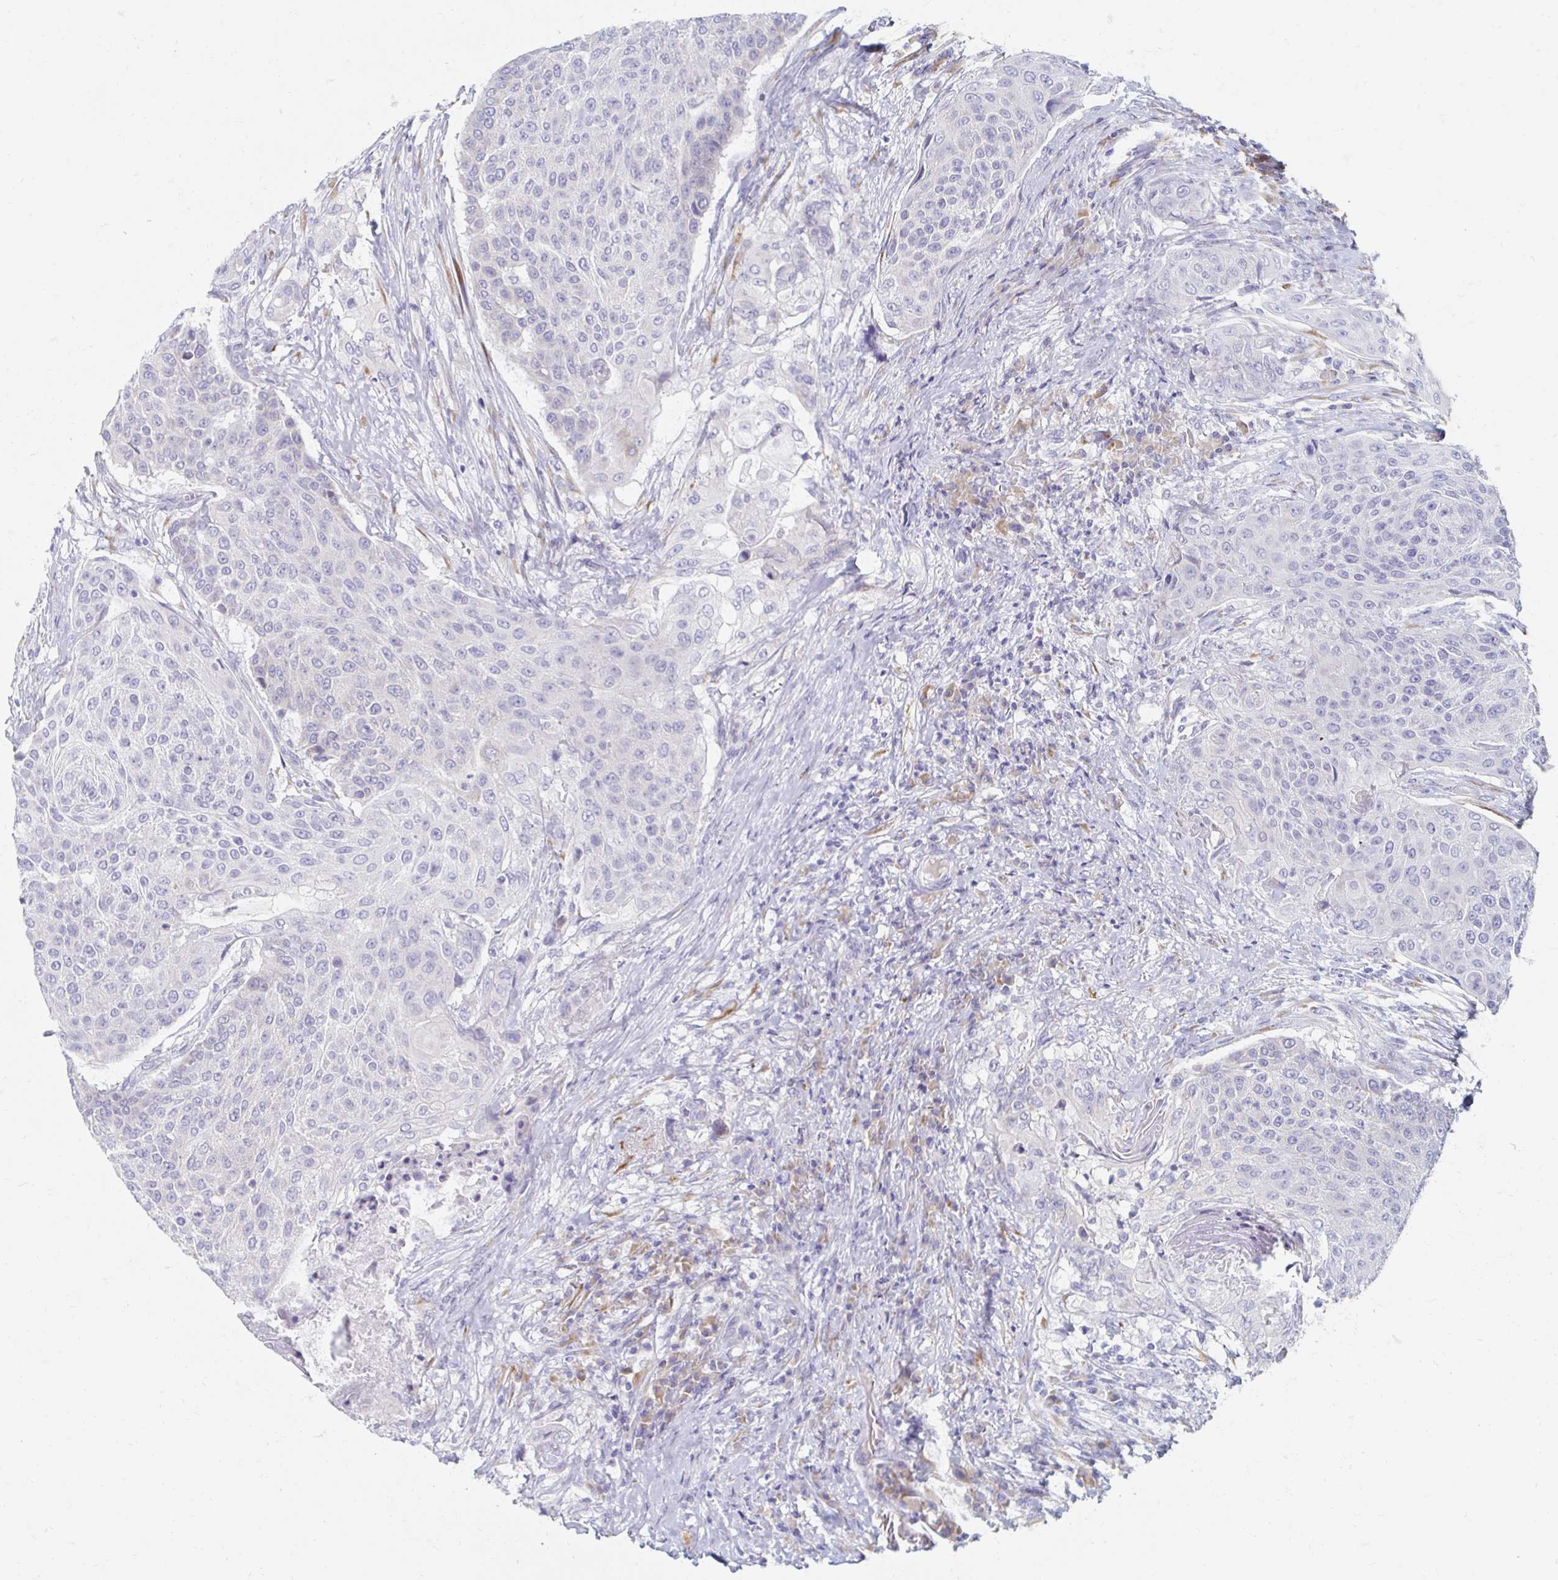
{"staining": {"intensity": "negative", "quantity": "none", "location": "none"}, "tissue": "urothelial cancer", "cell_type": "Tumor cells", "image_type": "cancer", "snomed": [{"axis": "morphology", "description": "Urothelial carcinoma, High grade"}, {"axis": "topography", "description": "Urinary bladder"}], "caption": "Immunohistochemical staining of human high-grade urothelial carcinoma demonstrates no significant positivity in tumor cells.", "gene": "MYLK2", "patient": {"sex": "female", "age": 63}}